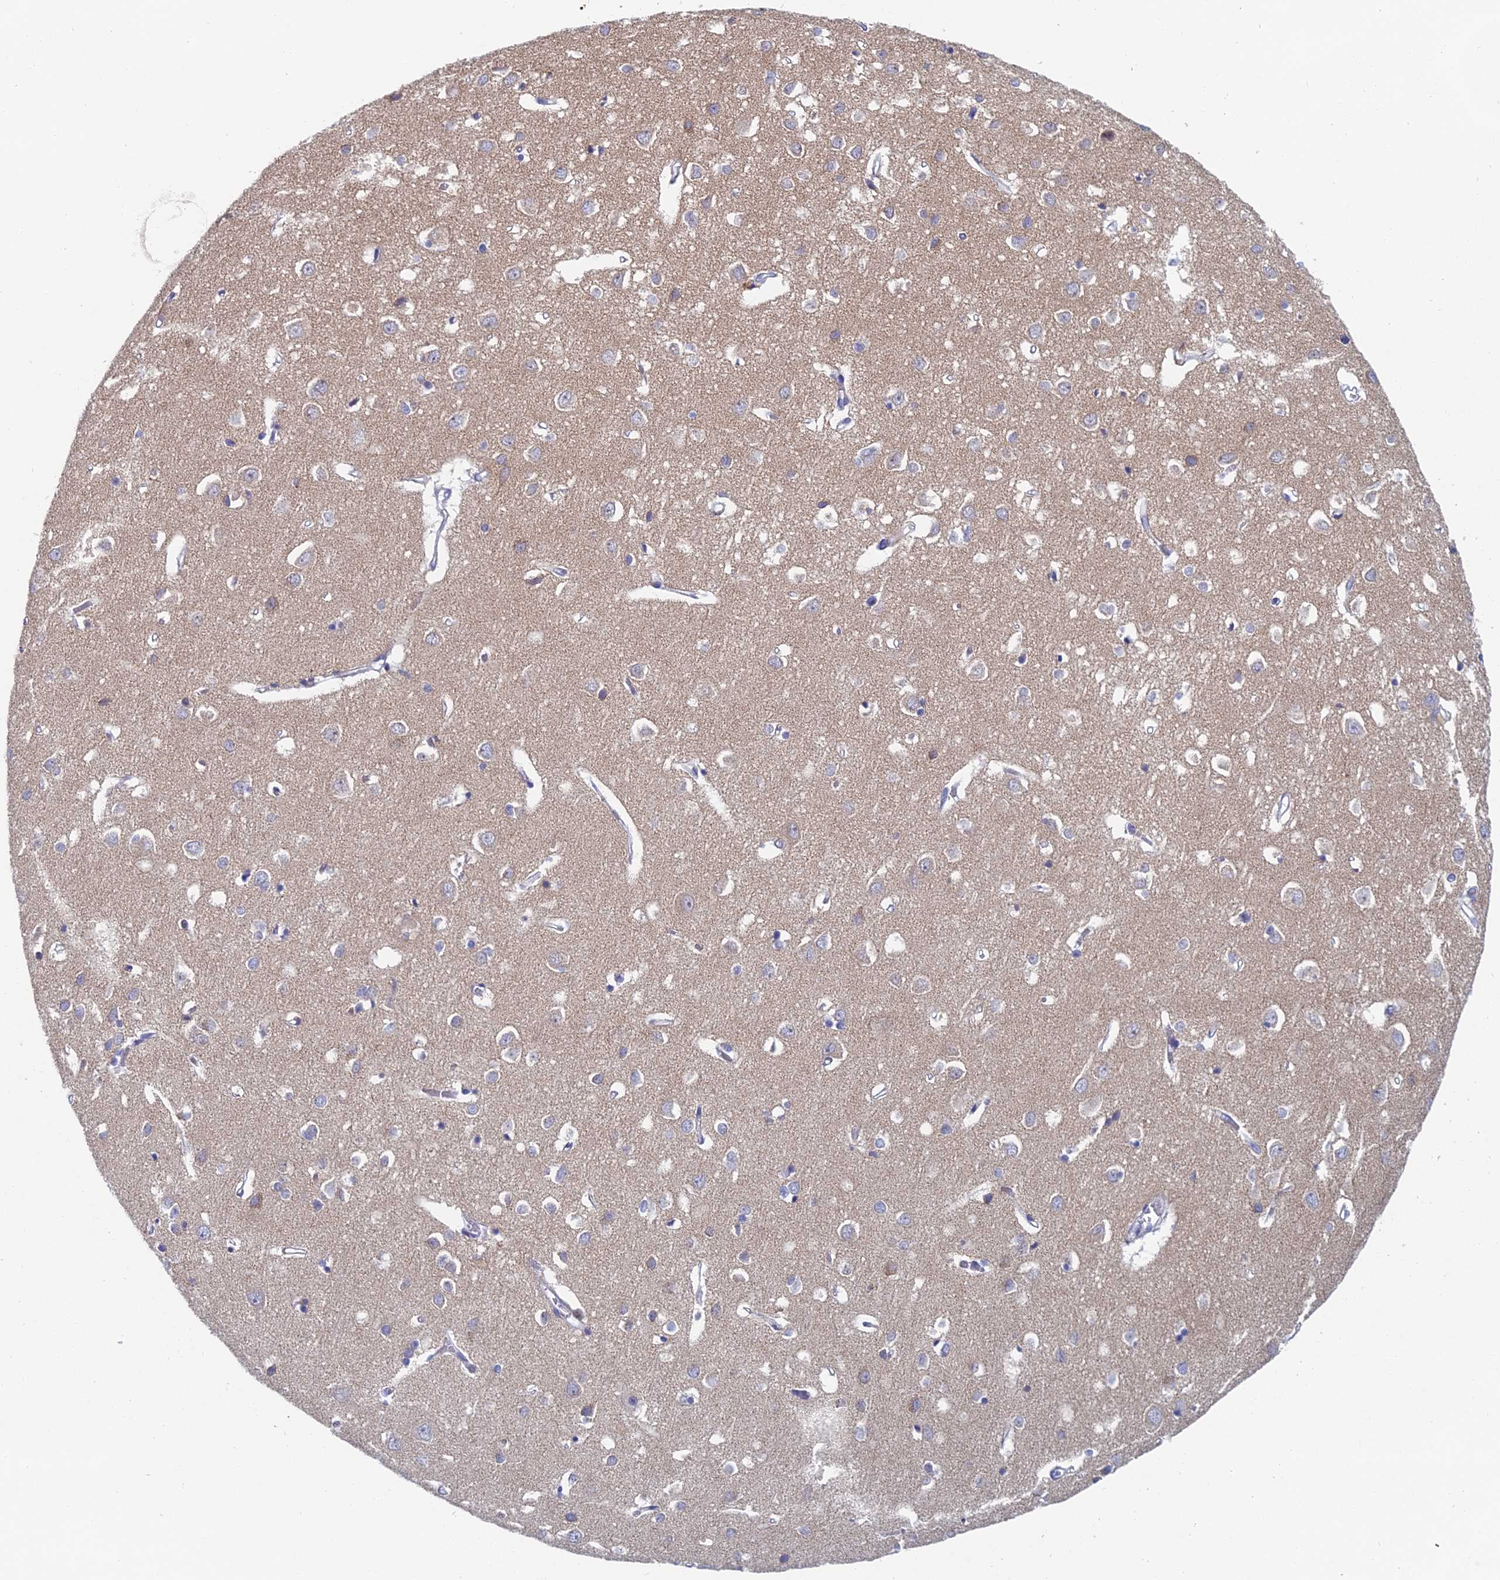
{"staining": {"intensity": "negative", "quantity": "none", "location": "none"}, "tissue": "cerebral cortex", "cell_type": "Endothelial cells", "image_type": "normal", "snomed": [{"axis": "morphology", "description": "Normal tissue, NOS"}, {"axis": "topography", "description": "Cerebral cortex"}], "caption": "High power microscopy image of an immunohistochemistry (IHC) micrograph of normal cerebral cortex, revealing no significant staining in endothelial cells.", "gene": "ACSM1", "patient": {"sex": "female", "age": 64}}